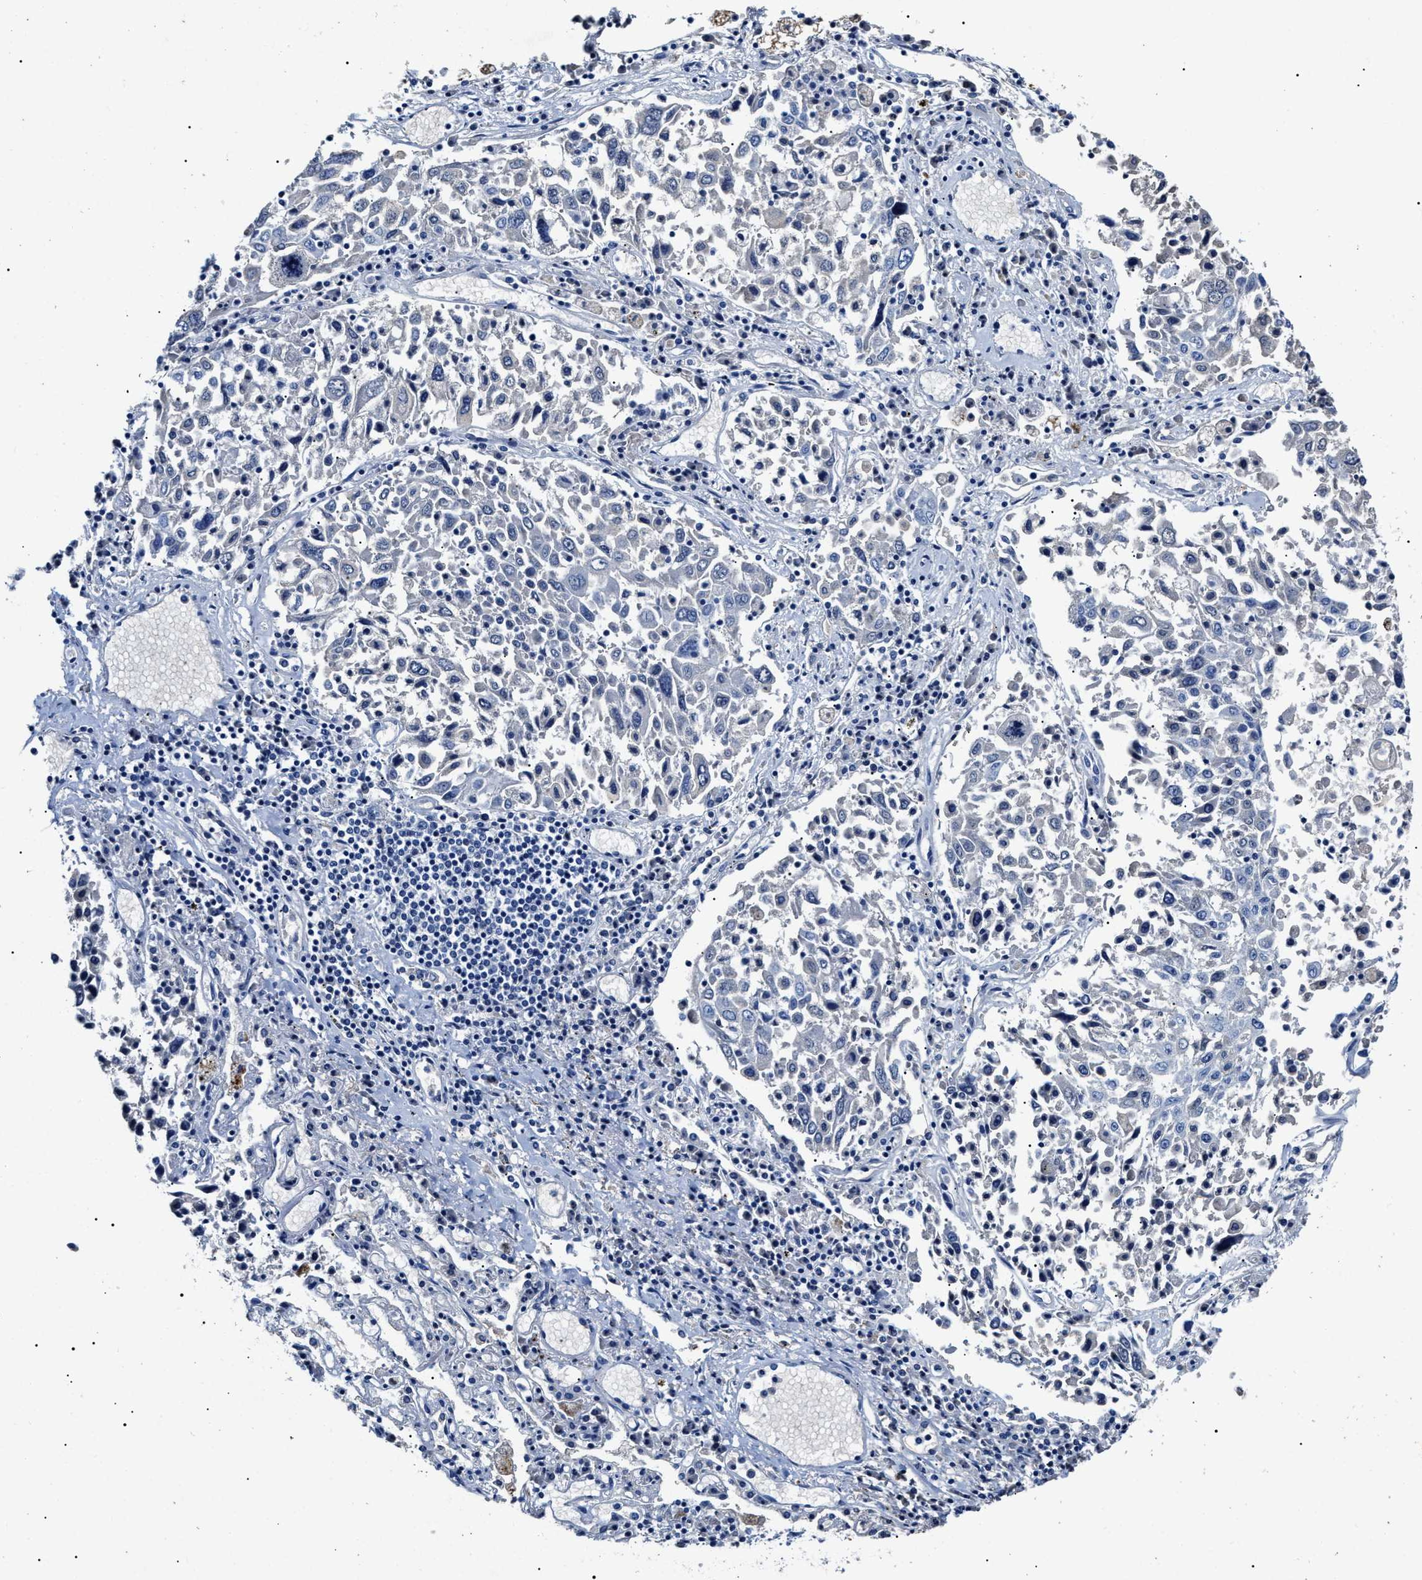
{"staining": {"intensity": "negative", "quantity": "none", "location": "none"}, "tissue": "lung cancer", "cell_type": "Tumor cells", "image_type": "cancer", "snomed": [{"axis": "morphology", "description": "Squamous cell carcinoma, NOS"}, {"axis": "topography", "description": "Lung"}], "caption": "Lung cancer (squamous cell carcinoma) stained for a protein using immunohistochemistry (IHC) displays no staining tumor cells.", "gene": "LRRC8E", "patient": {"sex": "male", "age": 65}}